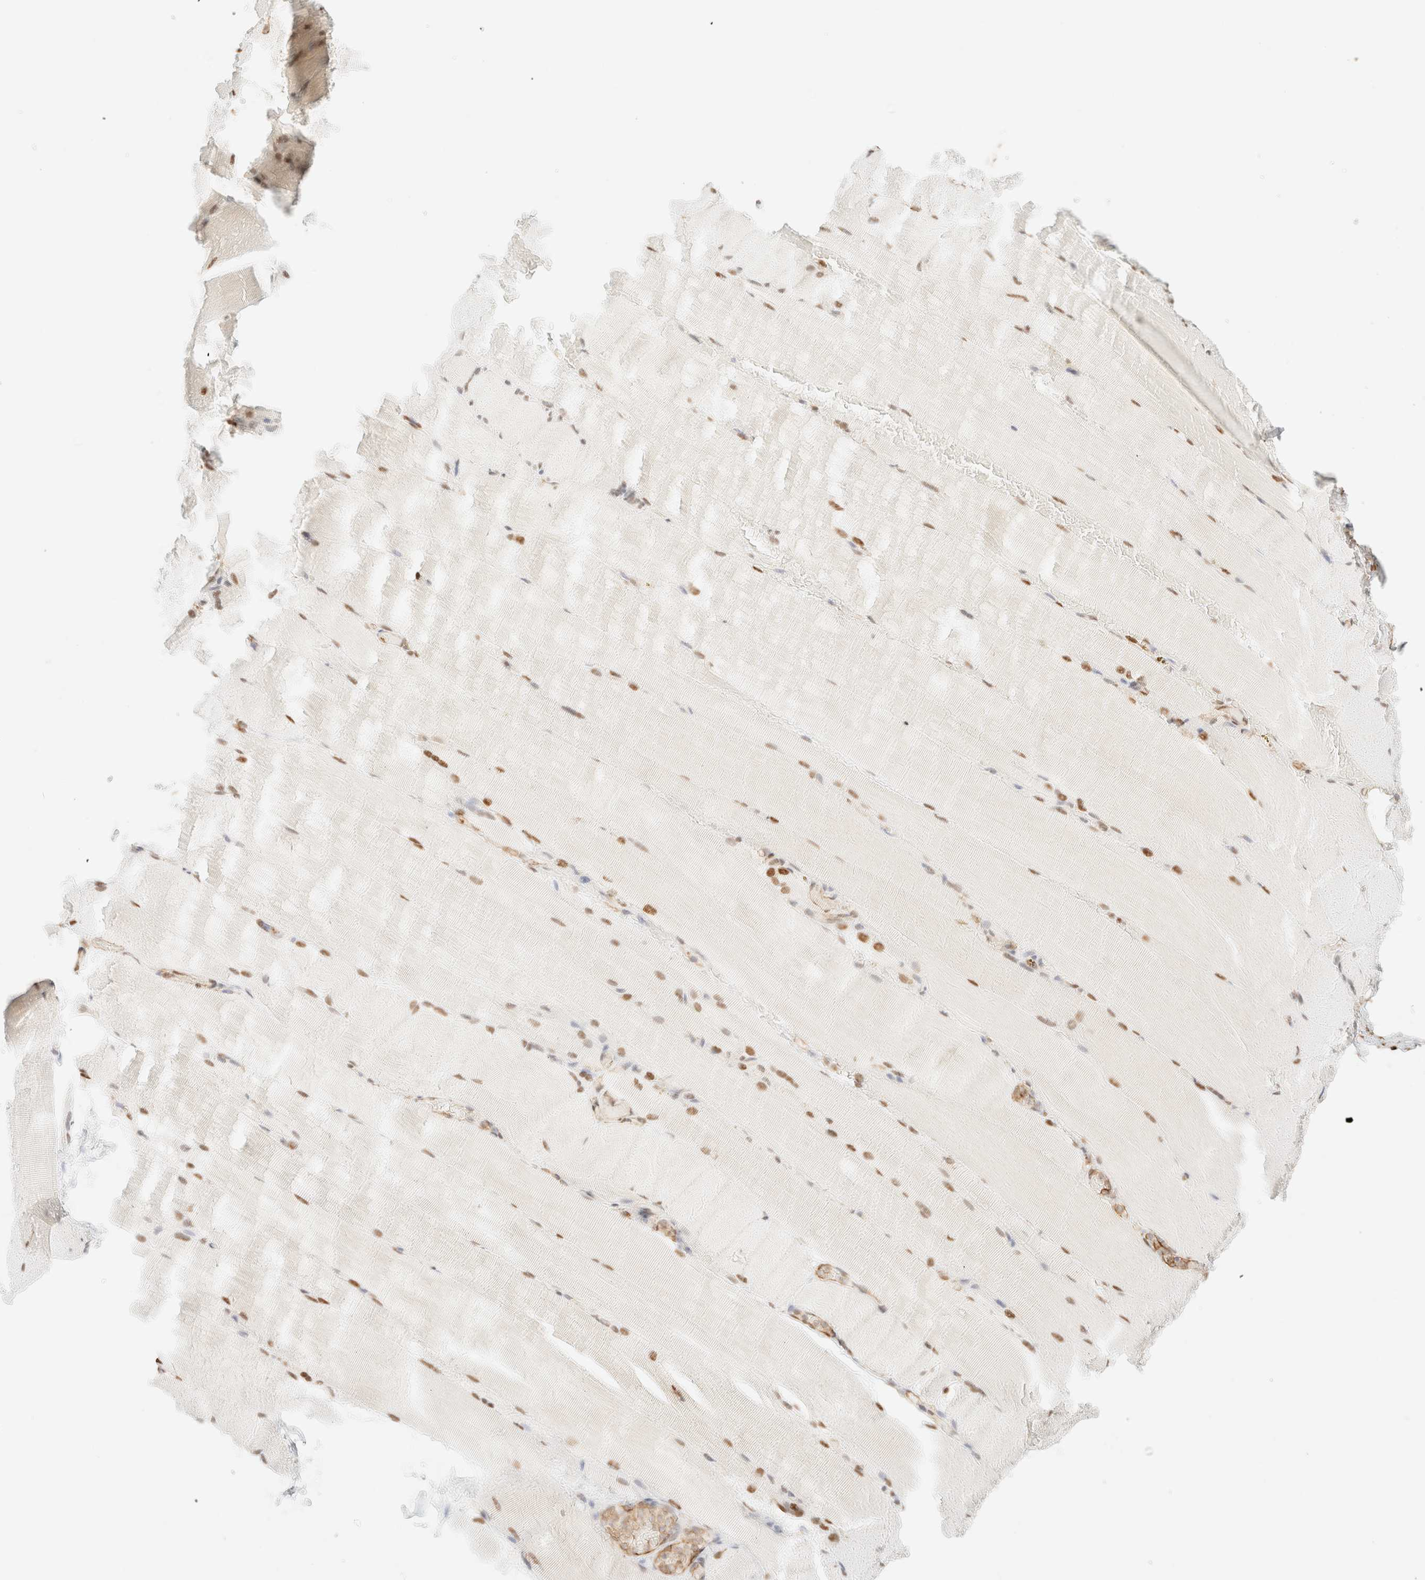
{"staining": {"intensity": "moderate", "quantity": "25%-75%", "location": "nuclear"}, "tissue": "skeletal muscle", "cell_type": "Myocytes", "image_type": "normal", "snomed": [{"axis": "morphology", "description": "Normal tissue, NOS"}, {"axis": "topography", "description": "Skeletal muscle"}, {"axis": "topography", "description": "Parathyroid gland"}], "caption": "Immunohistochemical staining of unremarkable skeletal muscle displays 25%-75% levels of moderate nuclear protein positivity in approximately 25%-75% of myocytes.", "gene": "ZSCAN18", "patient": {"sex": "female", "age": 37}}